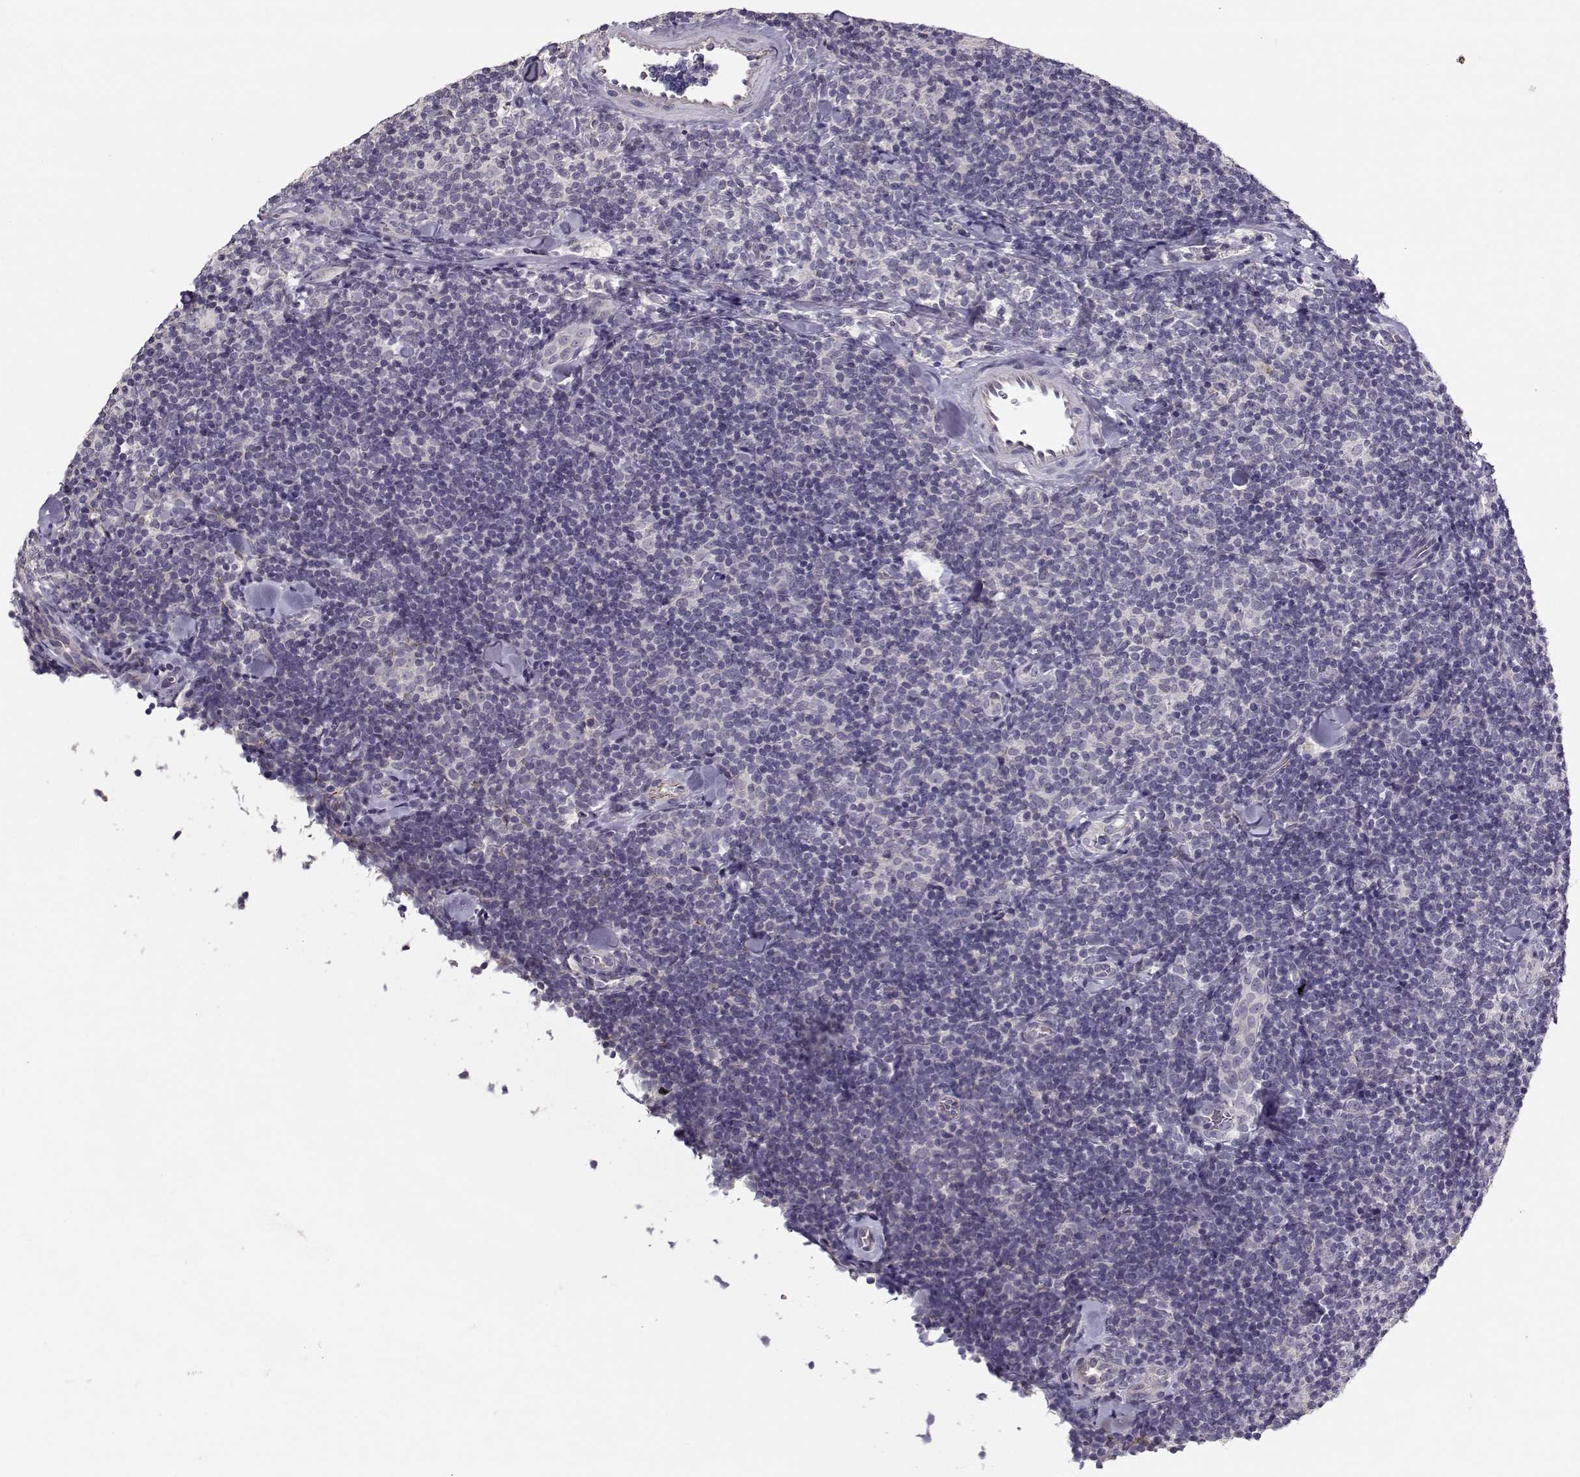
{"staining": {"intensity": "negative", "quantity": "none", "location": "none"}, "tissue": "lymphoma", "cell_type": "Tumor cells", "image_type": "cancer", "snomed": [{"axis": "morphology", "description": "Malignant lymphoma, non-Hodgkin's type, Low grade"}, {"axis": "topography", "description": "Lymph node"}], "caption": "DAB (3,3'-diaminobenzidine) immunohistochemical staining of malignant lymphoma, non-Hodgkin's type (low-grade) reveals no significant staining in tumor cells.", "gene": "TMEM145", "patient": {"sex": "female", "age": 56}}